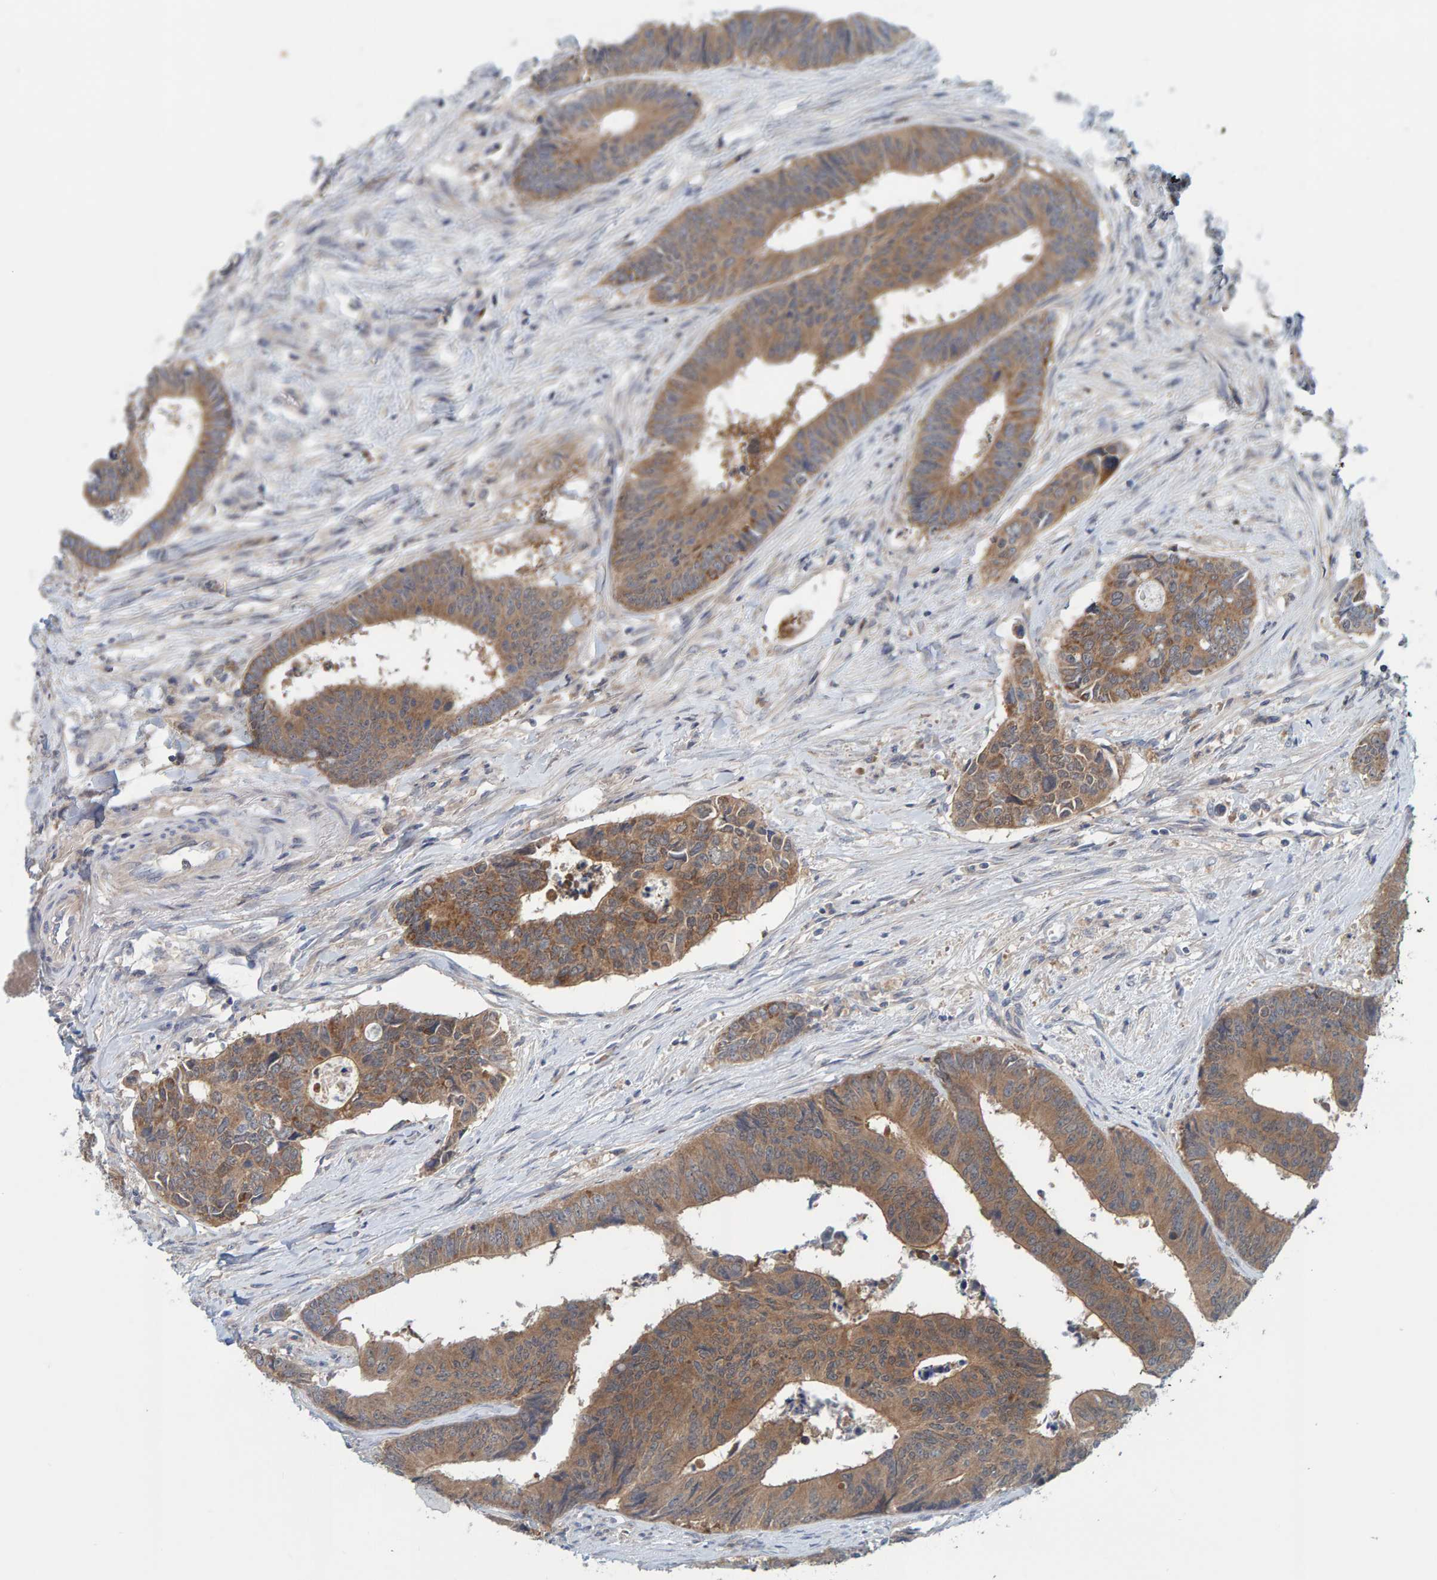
{"staining": {"intensity": "moderate", "quantity": ">75%", "location": "cytoplasmic/membranous"}, "tissue": "colorectal cancer", "cell_type": "Tumor cells", "image_type": "cancer", "snomed": [{"axis": "morphology", "description": "Adenocarcinoma, NOS"}, {"axis": "topography", "description": "Rectum"}], "caption": "An image of human colorectal cancer stained for a protein reveals moderate cytoplasmic/membranous brown staining in tumor cells.", "gene": "TATDN1", "patient": {"sex": "male", "age": 84}}